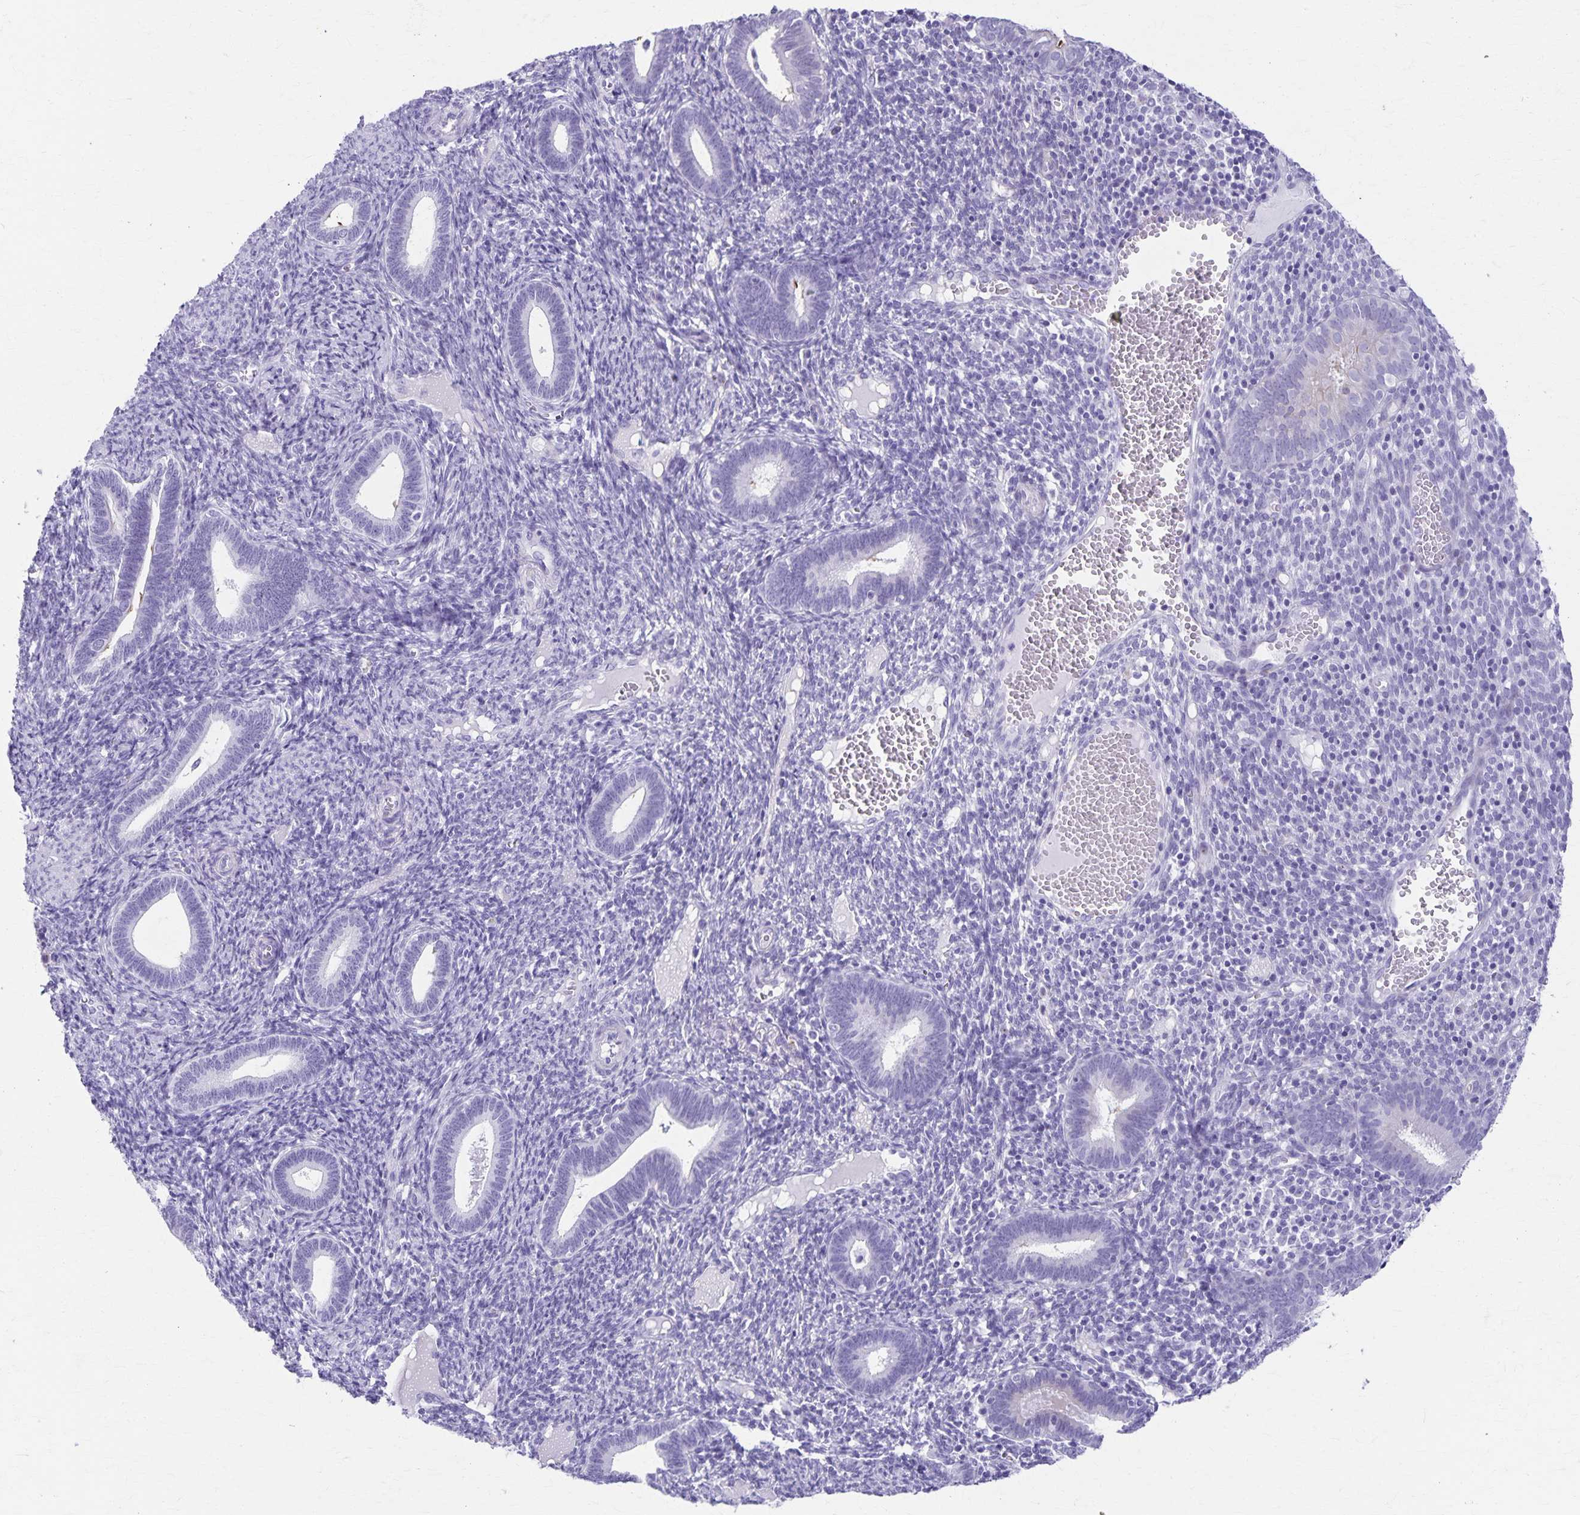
{"staining": {"intensity": "negative", "quantity": "none", "location": "none"}, "tissue": "endometrium", "cell_type": "Cells in endometrial stroma", "image_type": "normal", "snomed": [{"axis": "morphology", "description": "Normal tissue, NOS"}, {"axis": "topography", "description": "Endometrium"}], "caption": "IHC histopathology image of benign human endometrium stained for a protein (brown), which shows no positivity in cells in endometrial stroma.", "gene": "DEFA5", "patient": {"sex": "female", "age": 41}}